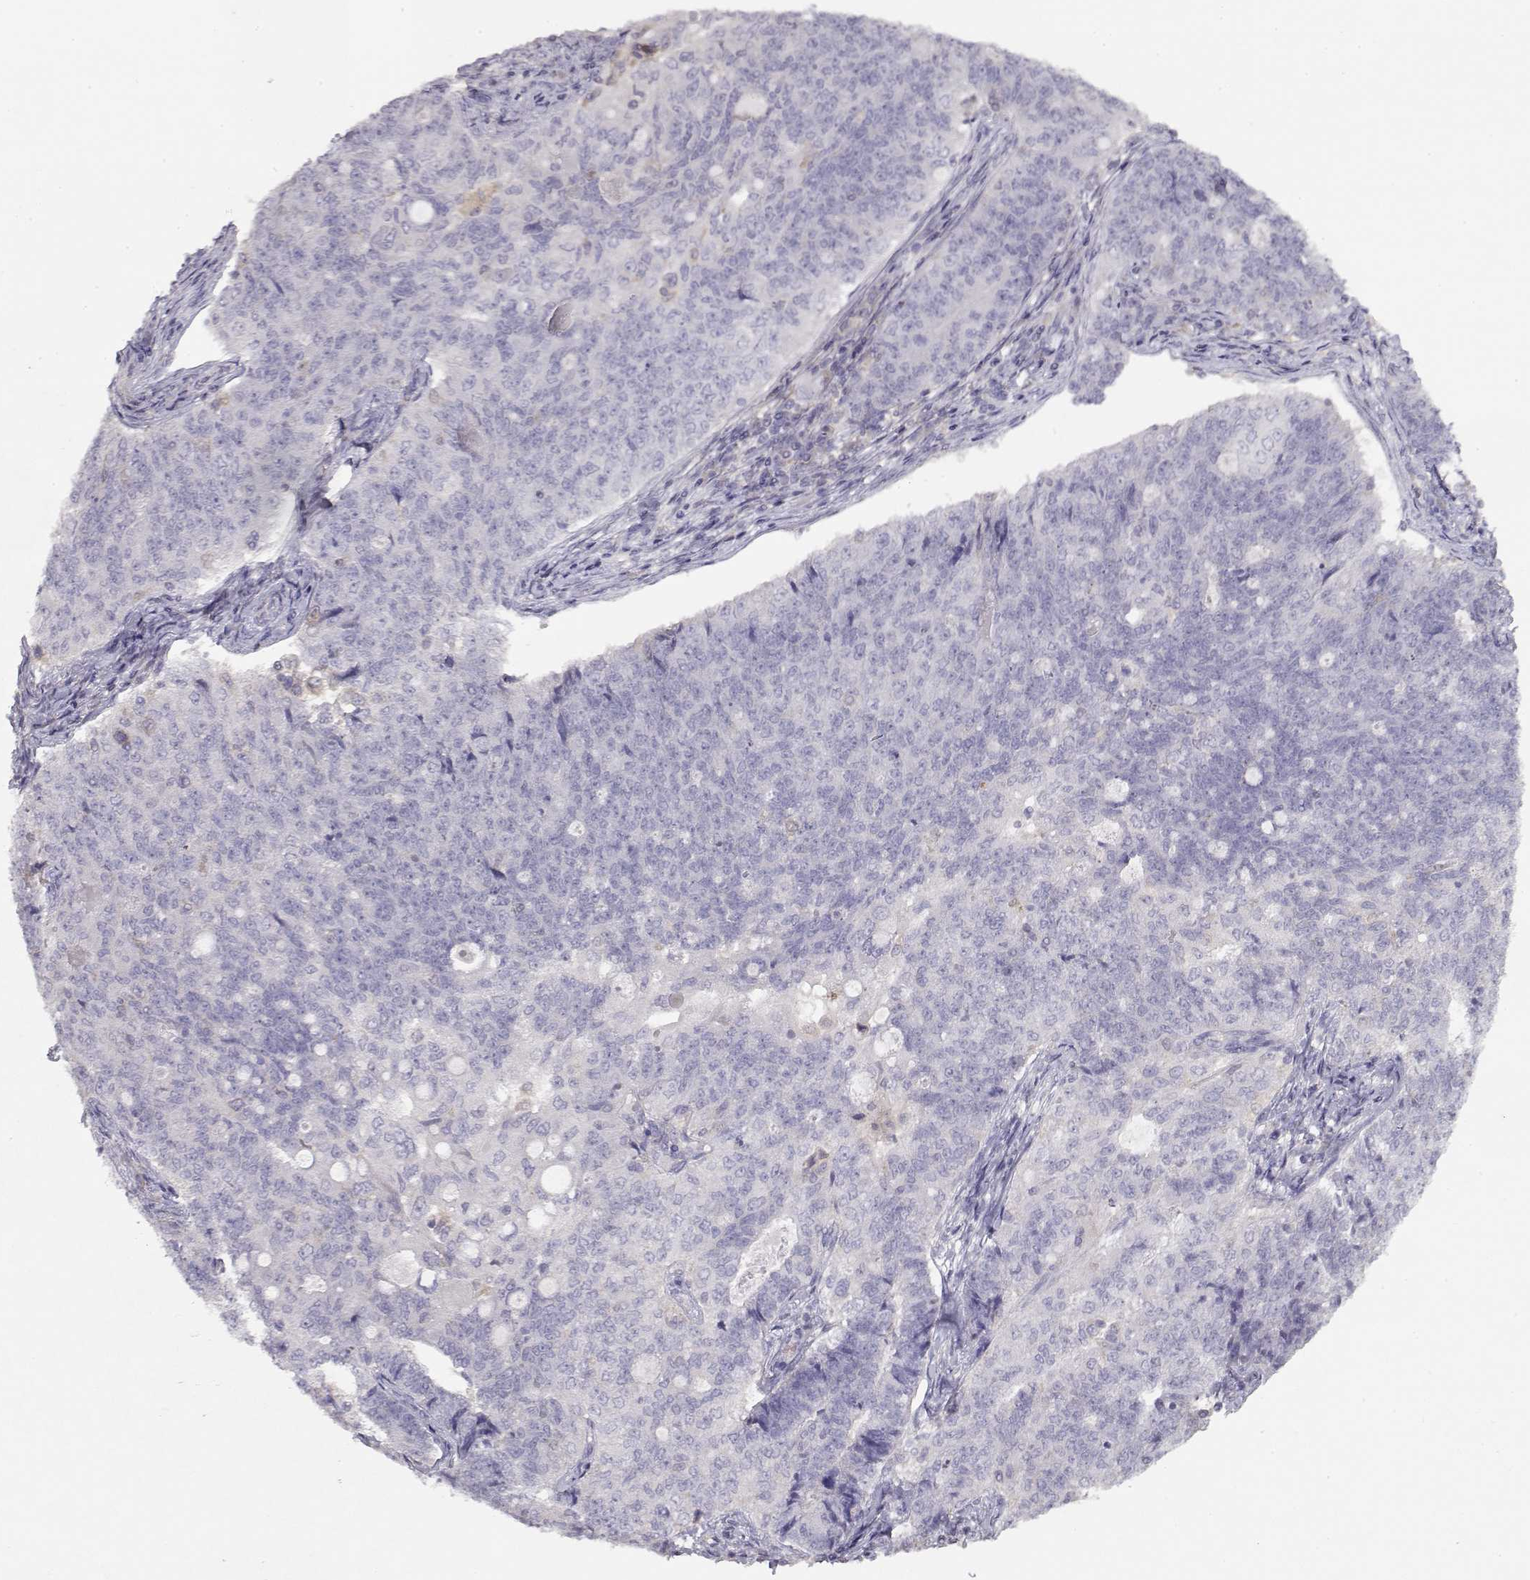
{"staining": {"intensity": "negative", "quantity": "none", "location": "none"}, "tissue": "endometrial cancer", "cell_type": "Tumor cells", "image_type": "cancer", "snomed": [{"axis": "morphology", "description": "Adenocarcinoma, NOS"}, {"axis": "topography", "description": "Endometrium"}], "caption": "Tumor cells show no significant positivity in endometrial cancer.", "gene": "VAV1", "patient": {"sex": "female", "age": 43}}